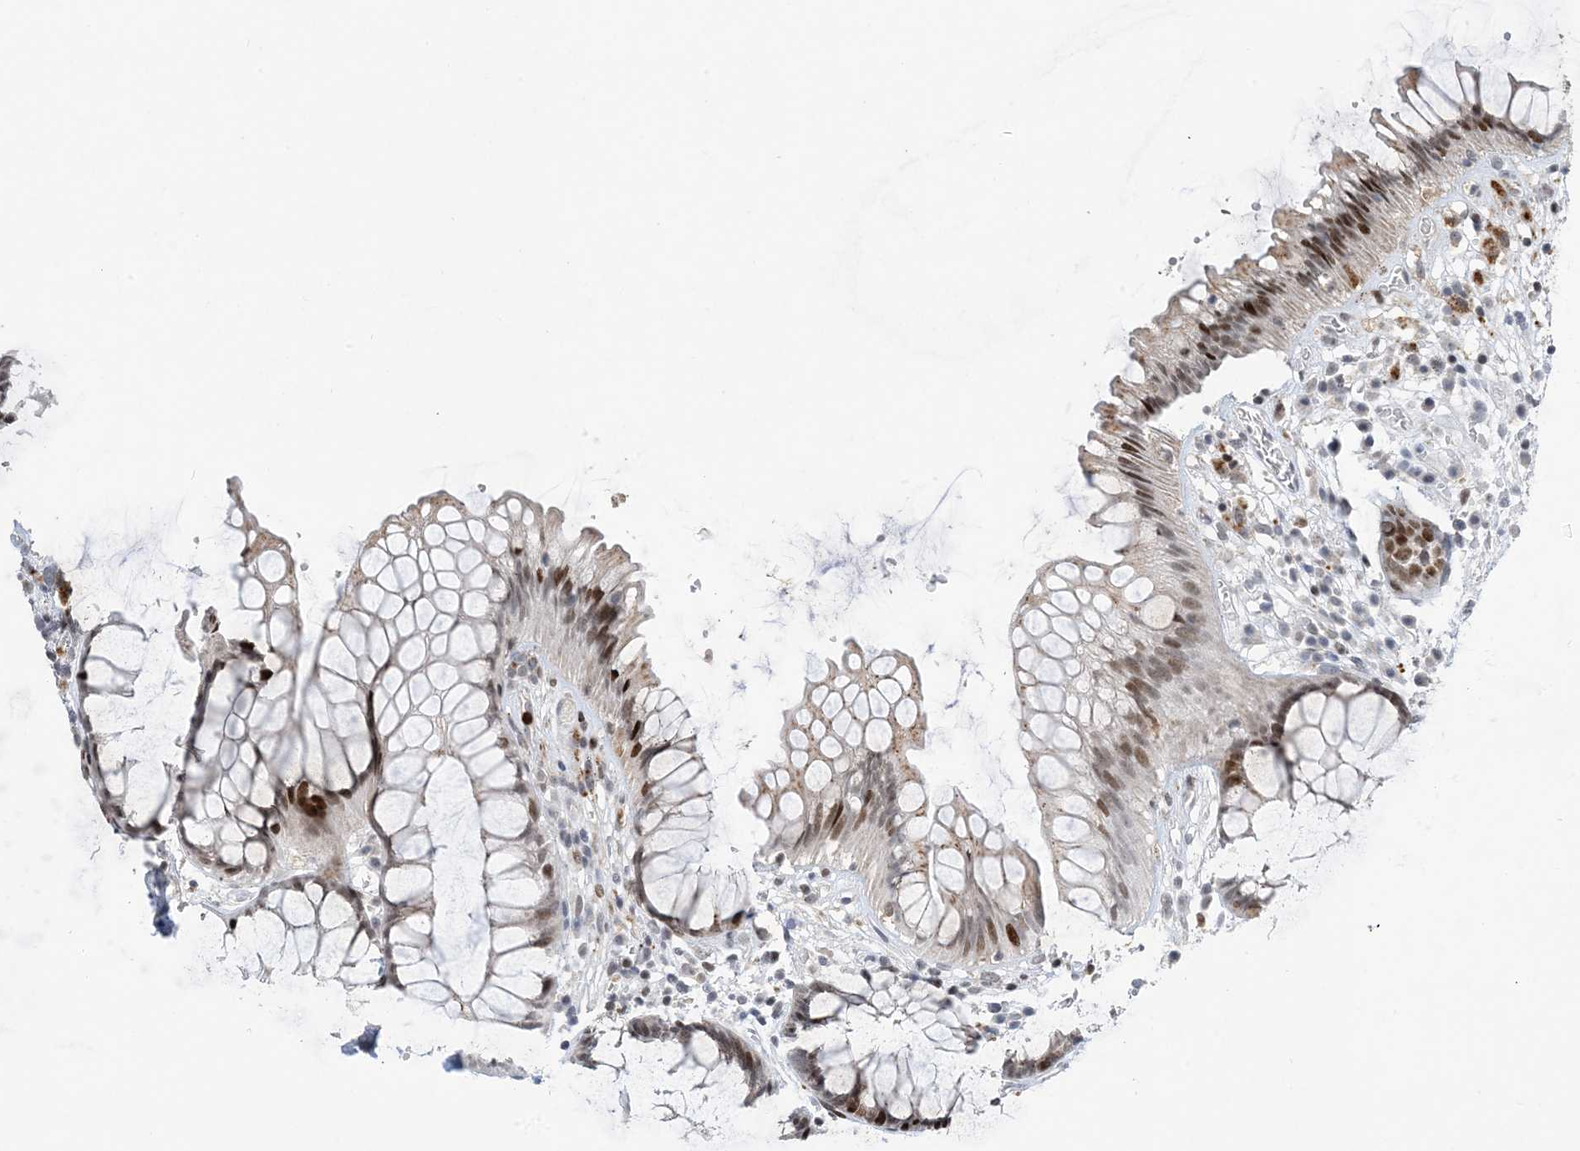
{"staining": {"intensity": "moderate", "quantity": ">75%", "location": "nuclear"}, "tissue": "rectum", "cell_type": "Glandular cells", "image_type": "normal", "snomed": [{"axis": "morphology", "description": "Normal tissue, NOS"}, {"axis": "topography", "description": "Rectum"}], "caption": "Rectum stained with DAB (3,3'-diaminobenzidine) immunohistochemistry (IHC) shows medium levels of moderate nuclear expression in about >75% of glandular cells.", "gene": "SLC25A53", "patient": {"sex": "male", "age": 51}}